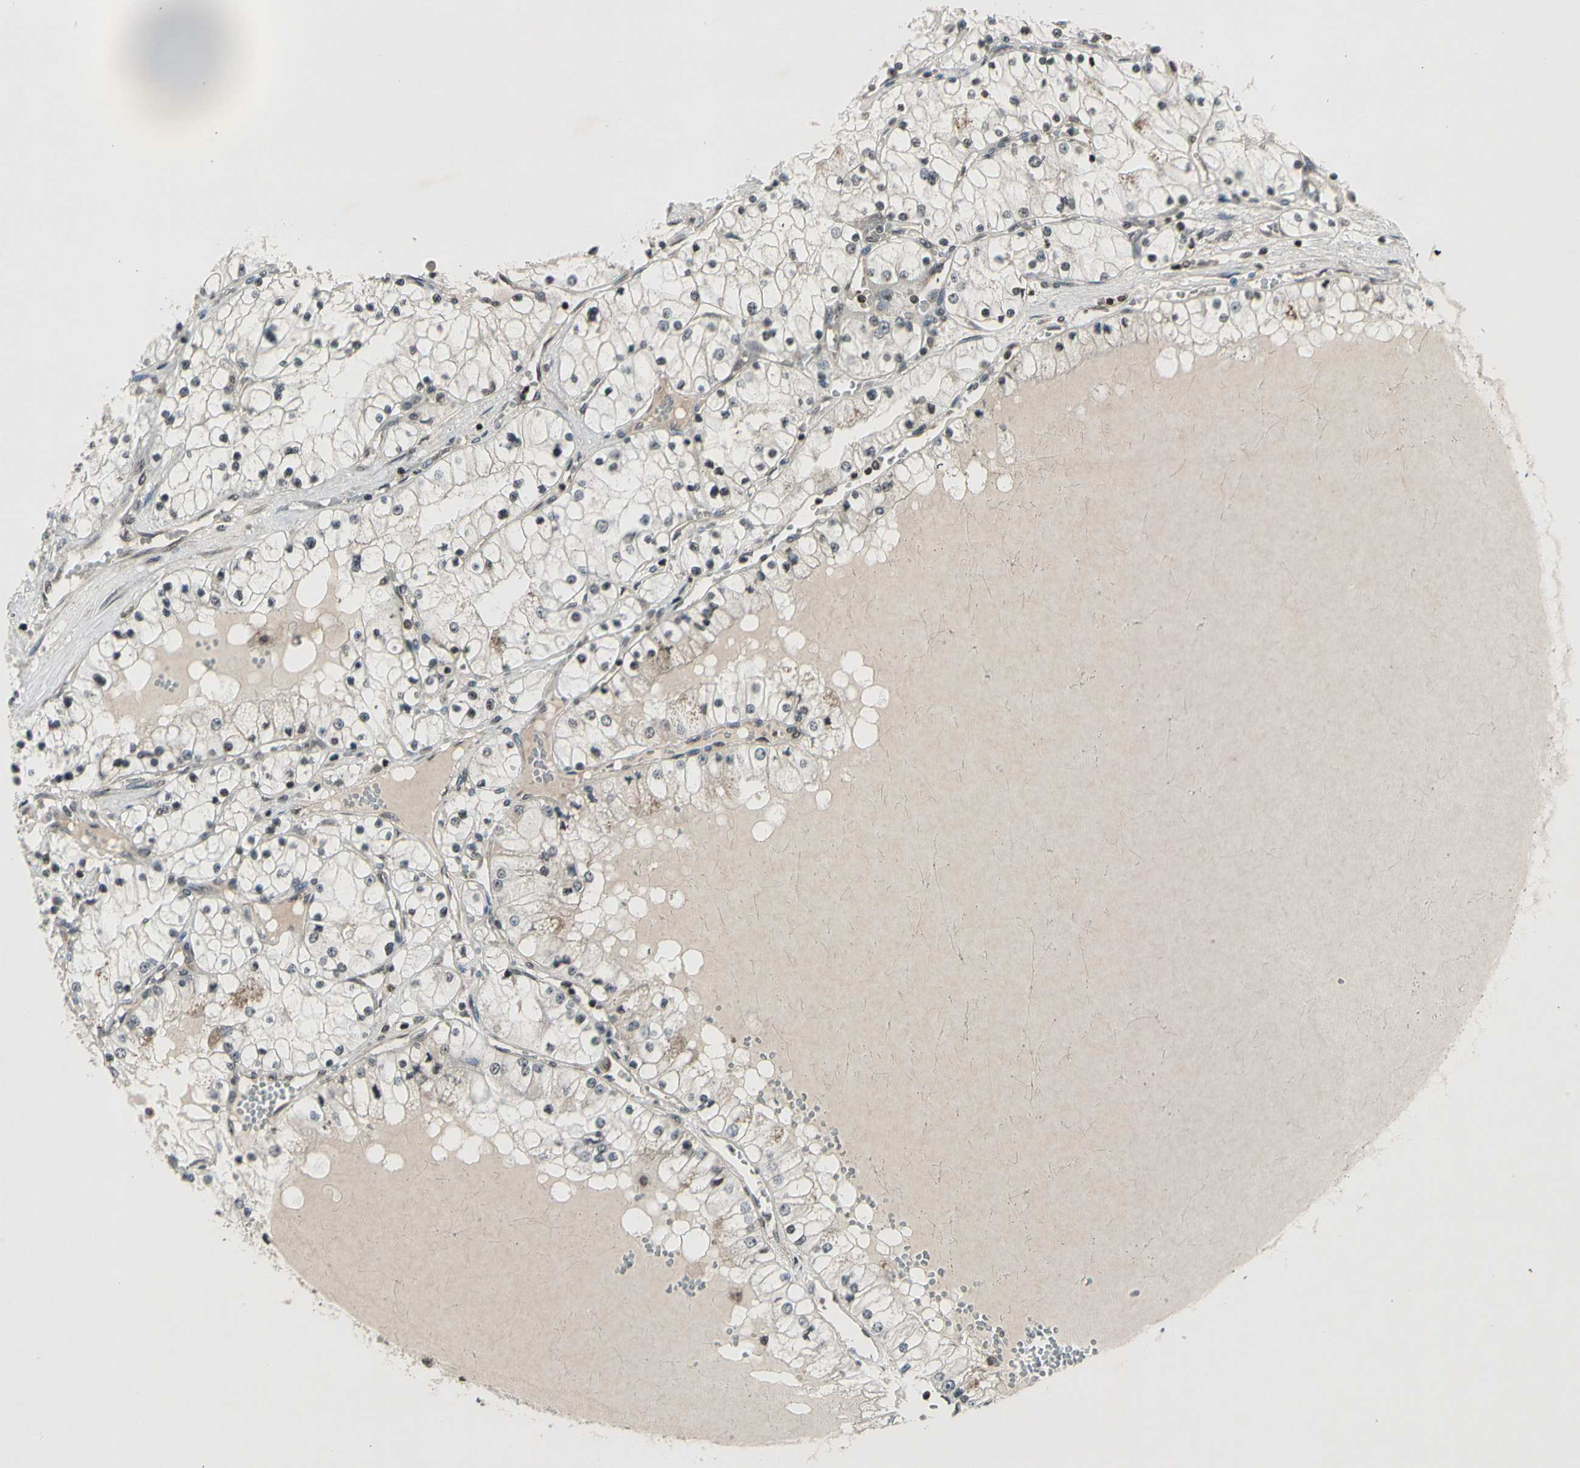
{"staining": {"intensity": "negative", "quantity": "none", "location": "none"}, "tissue": "renal cancer", "cell_type": "Tumor cells", "image_type": "cancer", "snomed": [{"axis": "morphology", "description": "Adenocarcinoma, NOS"}, {"axis": "topography", "description": "Kidney"}], "caption": "A high-resolution image shows immunohistochemistry staining of renal cancer, which demonstrates no significant positivity in tumor cells.", "gene": "SMN2", "patient": {"sex": "male", "age": 68}}